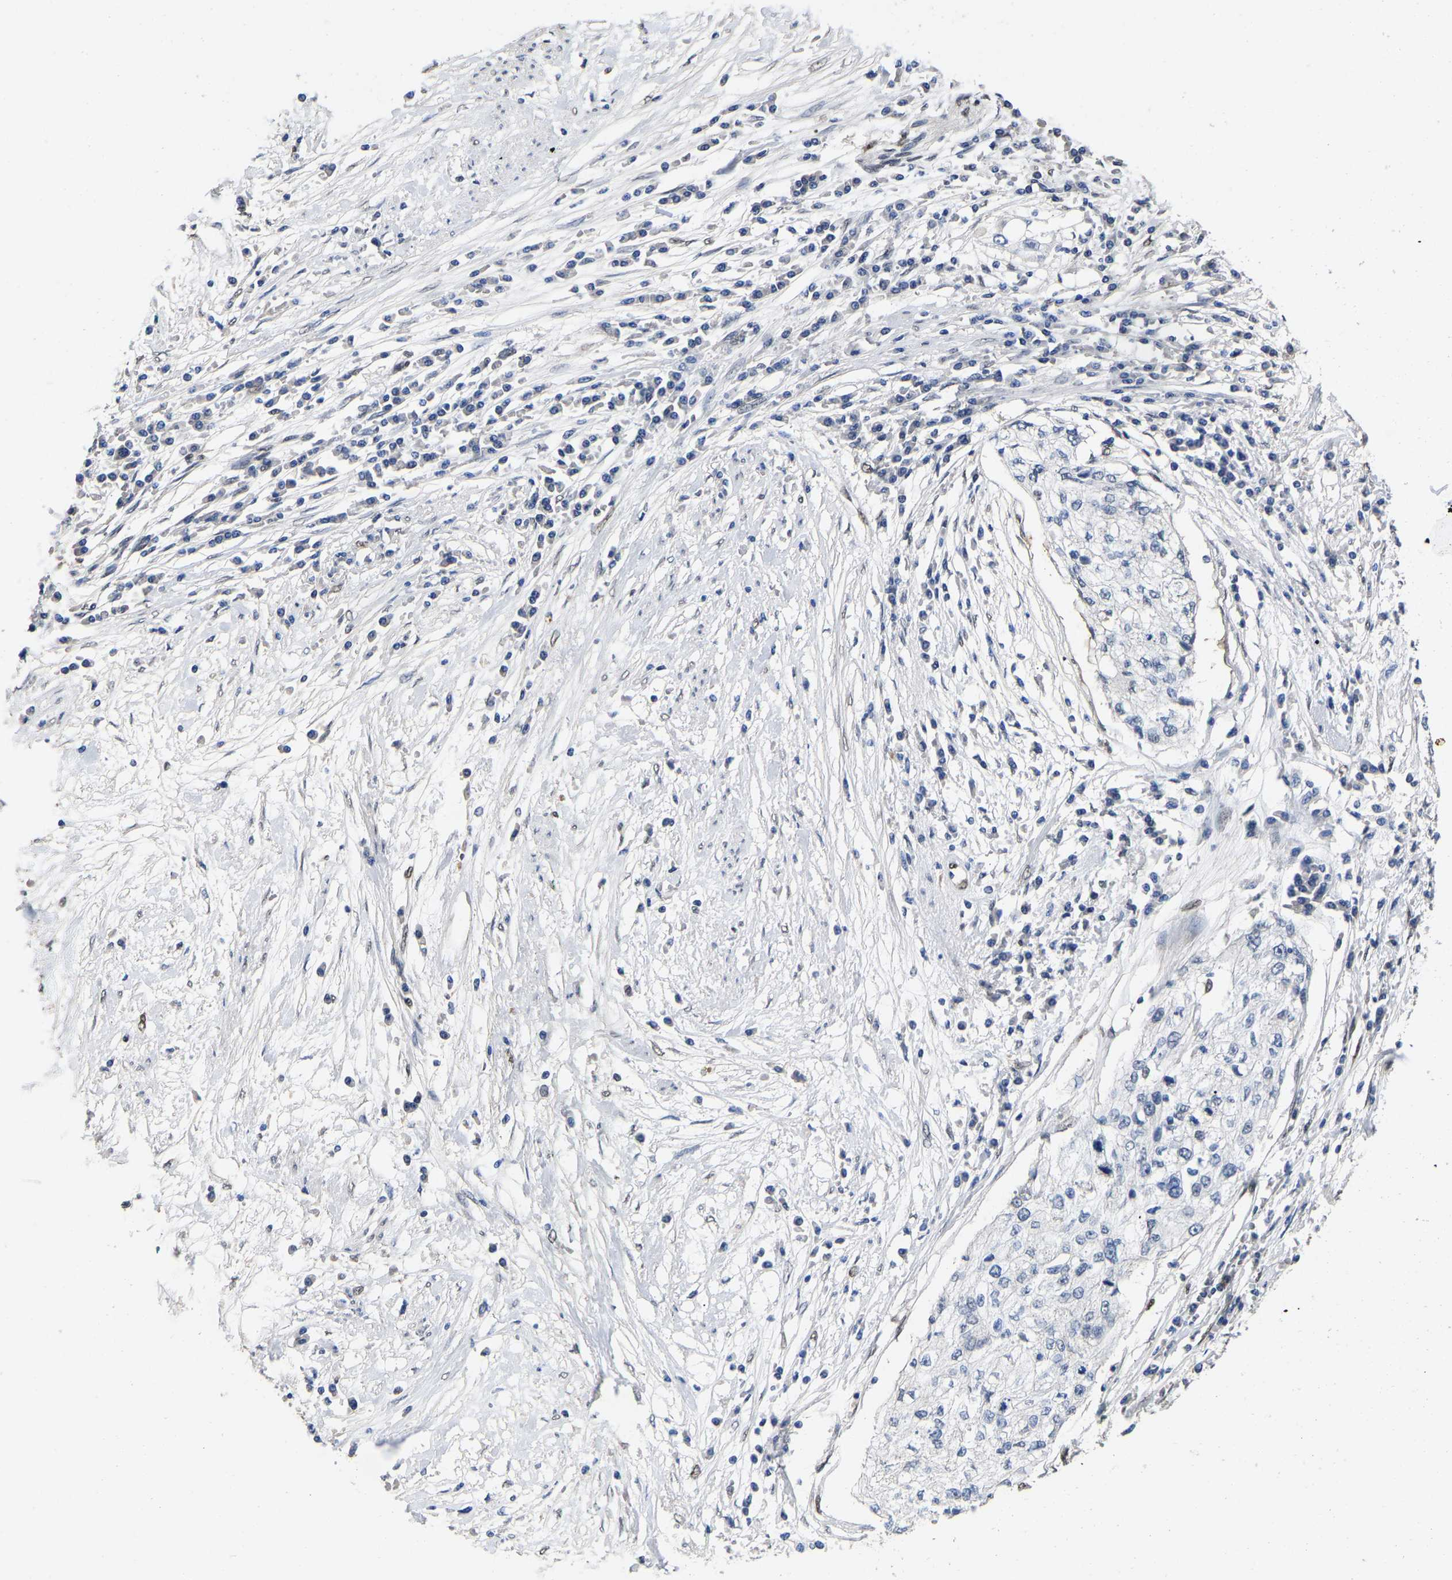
{"staining": {"intensity": "negative", "quantity": "none", "location": "none"}, "tissue": "cervical cancer", "cell_type": "Tumor cells", "image_type": "cancer", "snomed": [{"axis": "morphology", "description": "Squamous cell carcinoma, NOS"}, {"axis": "topography", "description": "Cervix"}], "caption": "Immunohistochemistry (IHC) micrograph of squamous cell carcinoma (cervical) stained for a protein (brown), which displays no expression in tumor cells. Nuclei are stained in blue.", "gene": "QKI", "patient": {"sex": "female", "age": 57}}